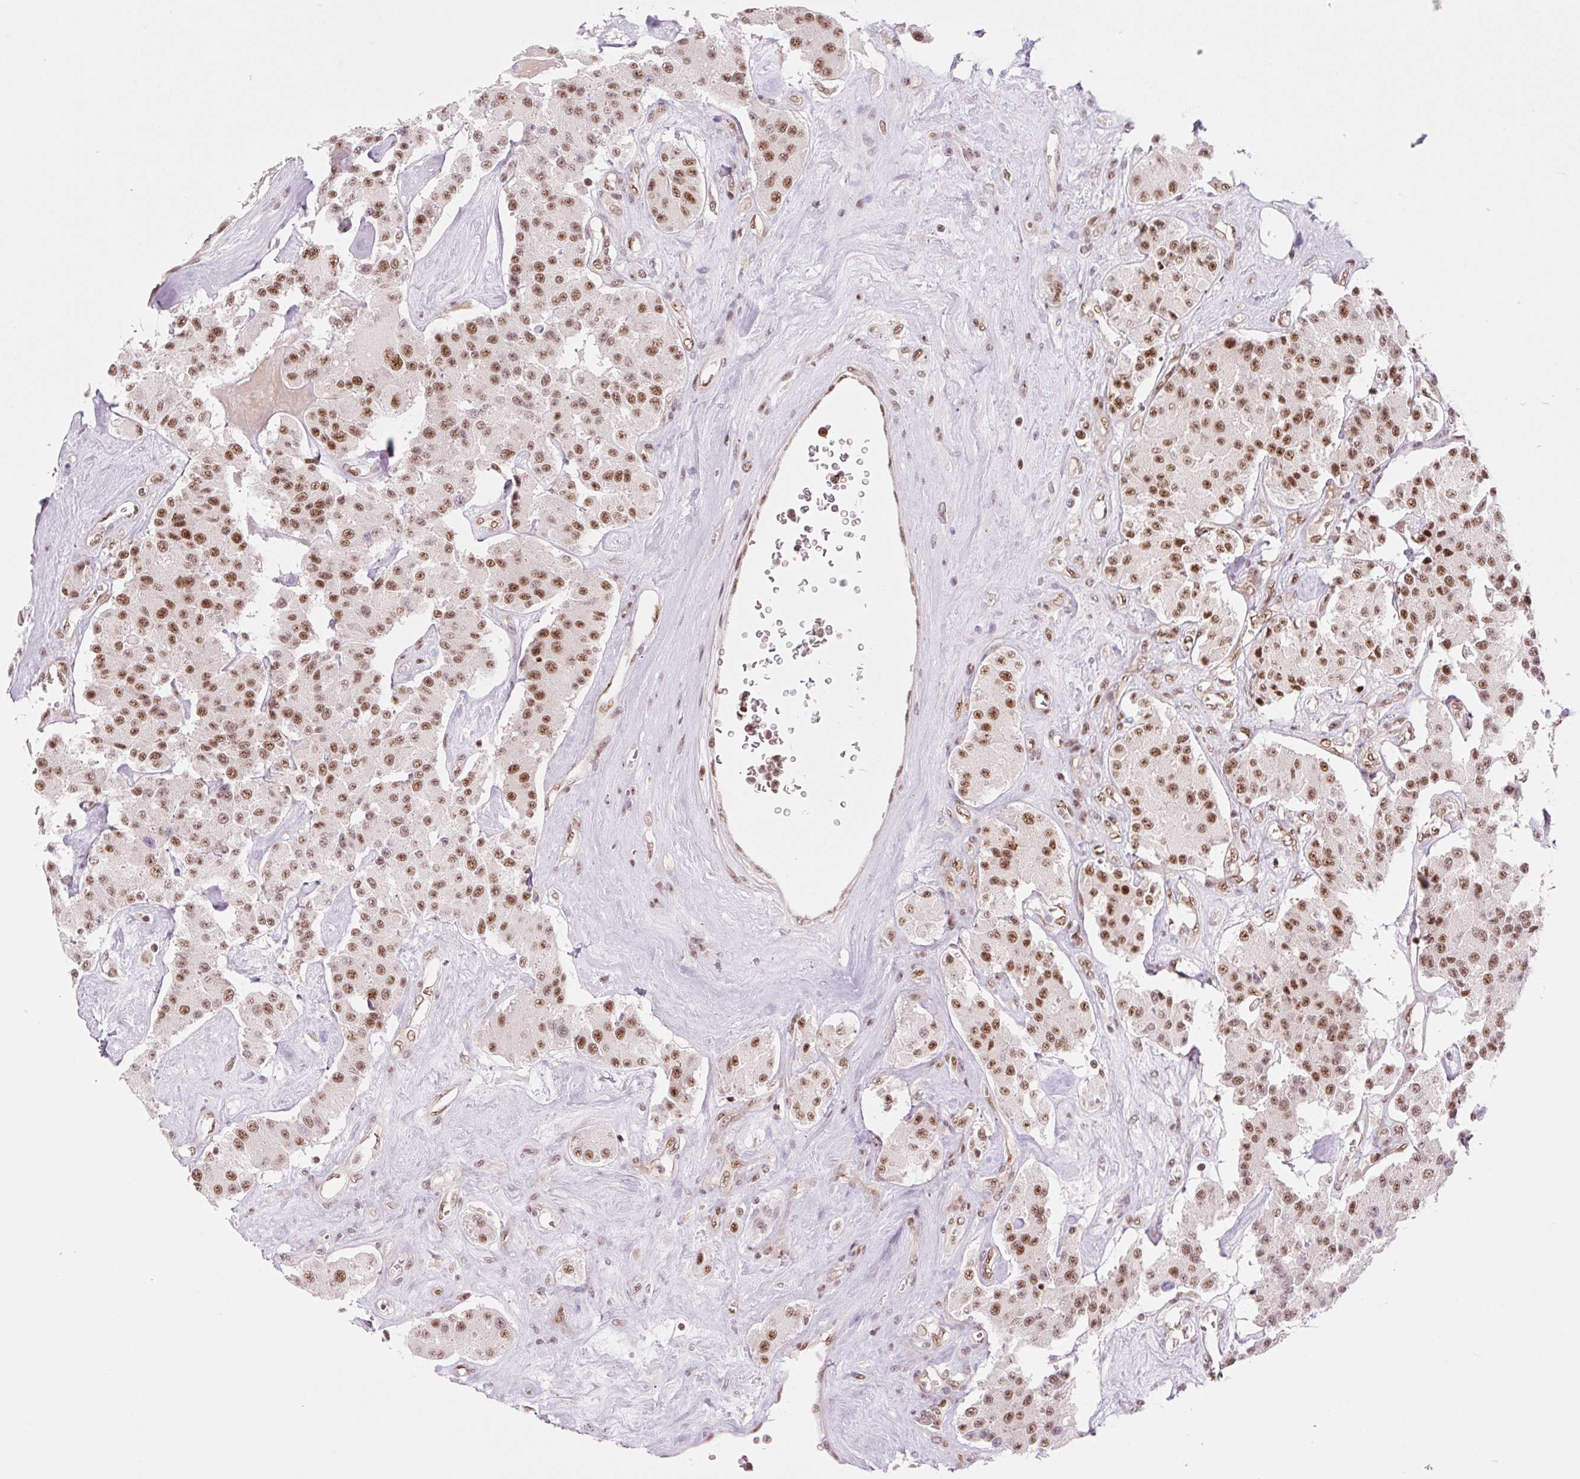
{"staining": {"intensity": "strong", "quantity": ">75%", "location": "nuclear"}, "tissue": "carcinoid", "cell_type": "Tumor cells", "image_type": "cancer", "snomed": [{"axis": "morphology", "description": "Carcinoid, malignant, NOS"}, {"axis": "topography", "description": "Pancreas"}], "caption": "Protein expression analysis of human carcinoid (malignant) reveals strong nuclear staining in approximately >75% of tumor cells.", "gene": "PRDM11", "patient": {"sex": "male", "age": 41}}